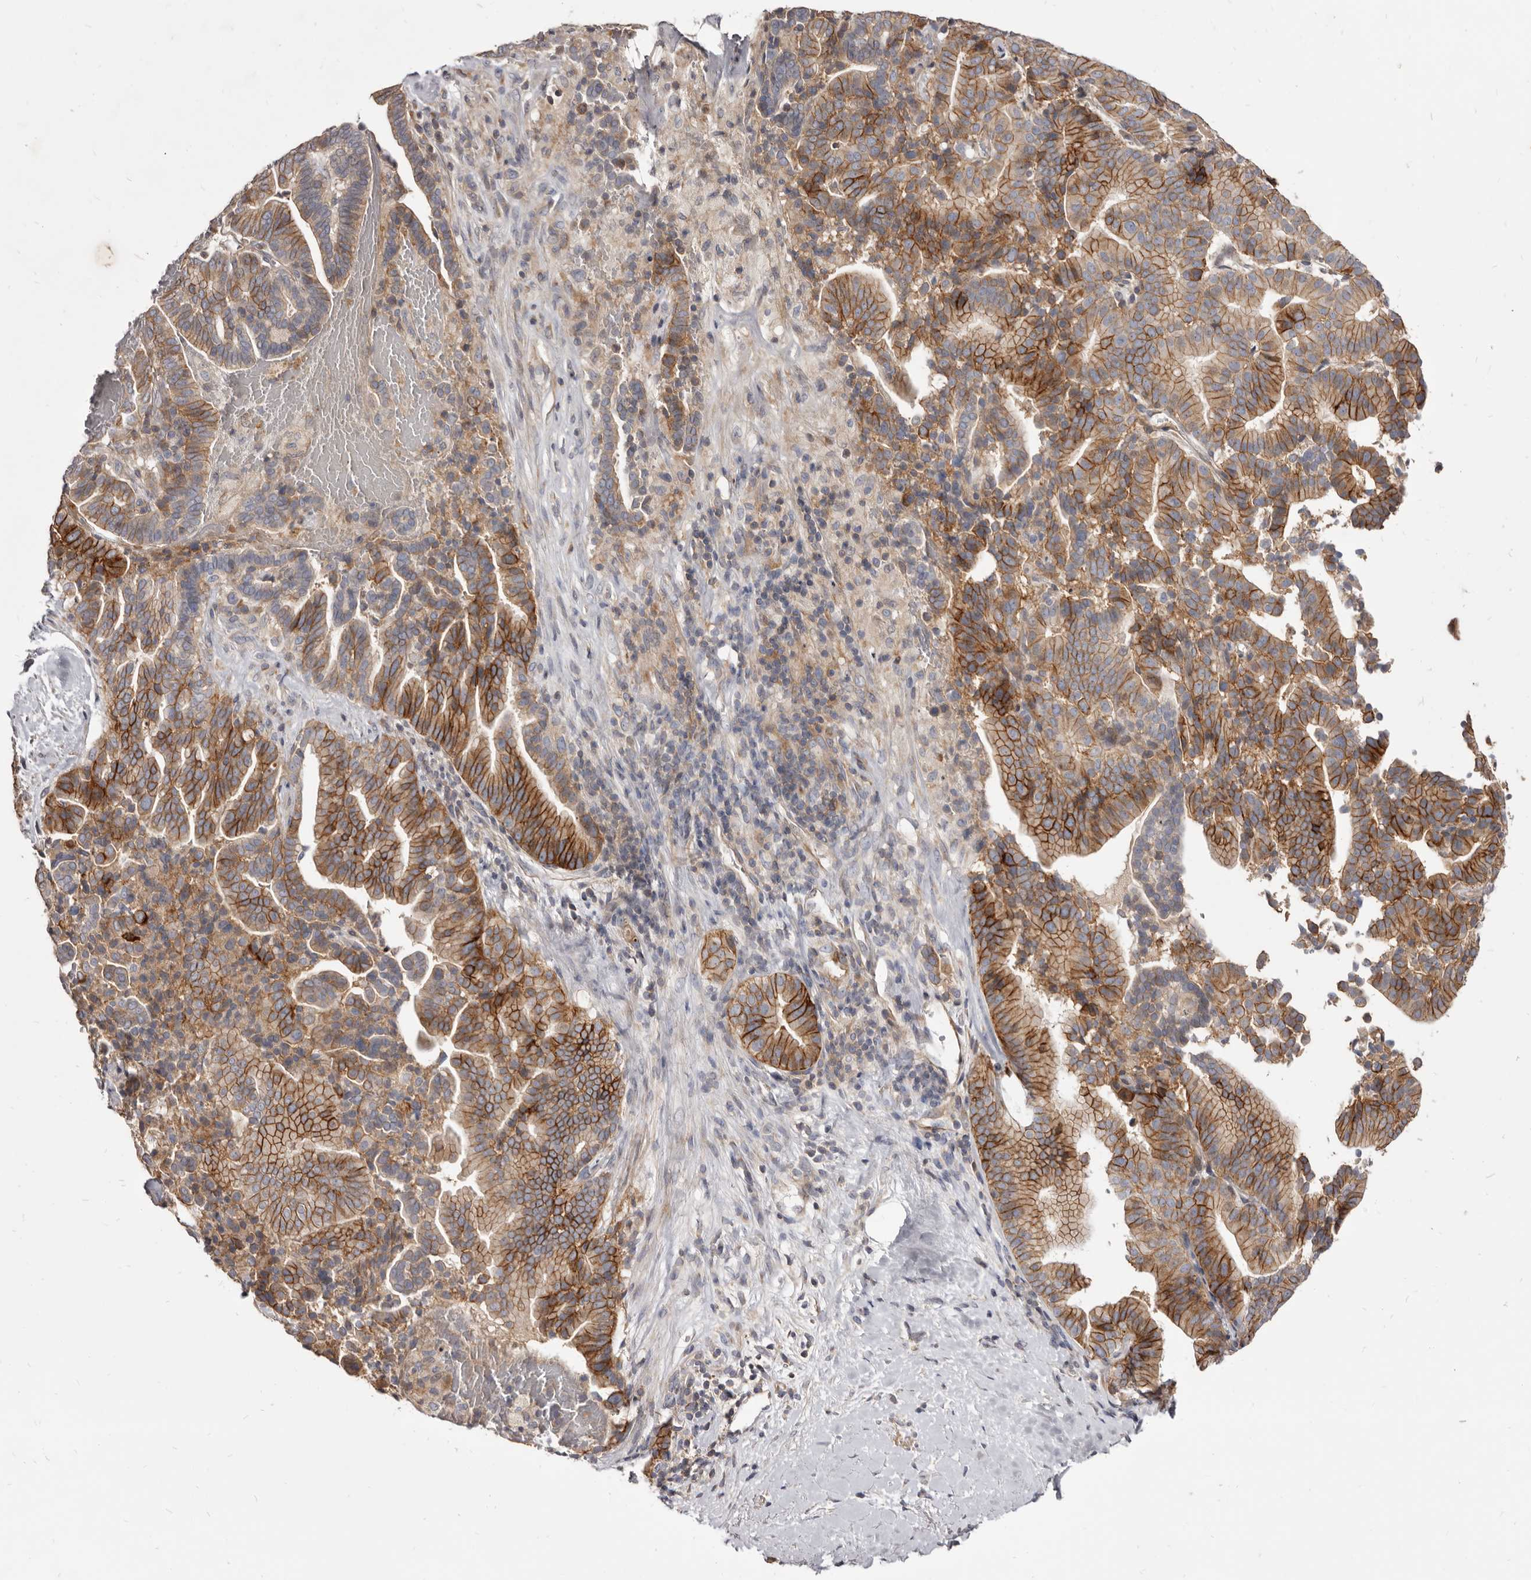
{"staining": {"intensity": "moderate", "quantity": ">75%", "location": "cytoplasmic/membranous"}, "tissue": "liver cancer", "cell_type": "Tumor cells", "image_type": "cancer", "snomed": [{"axis": "morphology", "description": "Cholangiocarcinoma"}, {"axis": "topography", "description": "Liver"}], "caption": "Liver cancer (cholangiocarcinoma) stained with a protein marker displays moderate staining in tumor cells.", "gene": "FAS", "patient": {"sex": "female", "age": 75}}